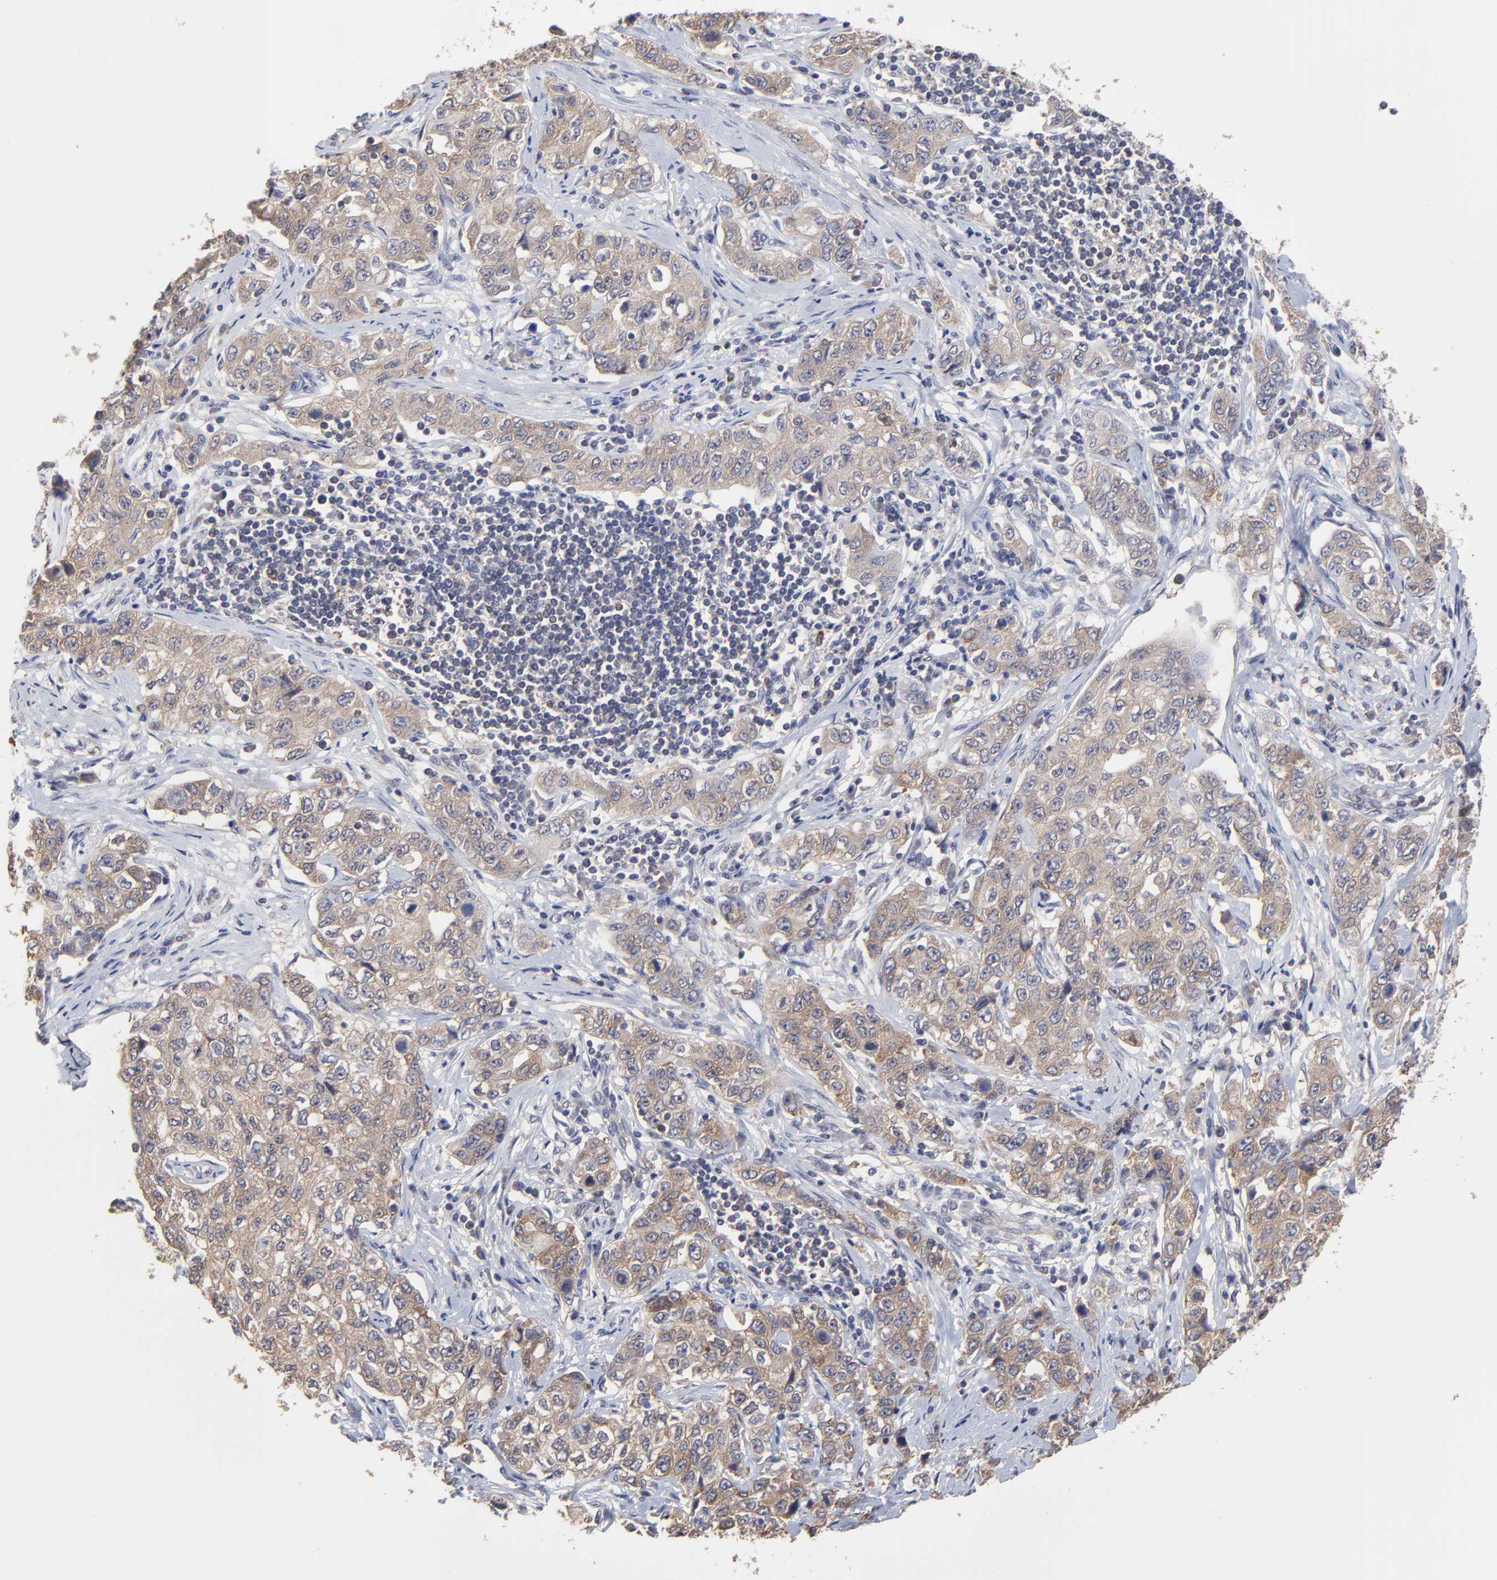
{"staining": {"intensity": "weak", "quantity": ">75%", "location": "cytoplasmic/membranous"}, "tissue": "stomach cancer", "cell_type": "Tumor cells", "image_type": "cancer", "snomed": [{"axis": "morphology", "description": "Adenocarcinoma, NOS"}, {"axis": "topography", "description": "Stomach"}], "caption": "Immunohistochemistry of adenocarcinoma (stomach) exhibits low levels of weak cytoplasmic/membranous staining in about >75% of tumor cells.", "gene": "CCT2", "patient": {"sex": "male", "age": 48}}